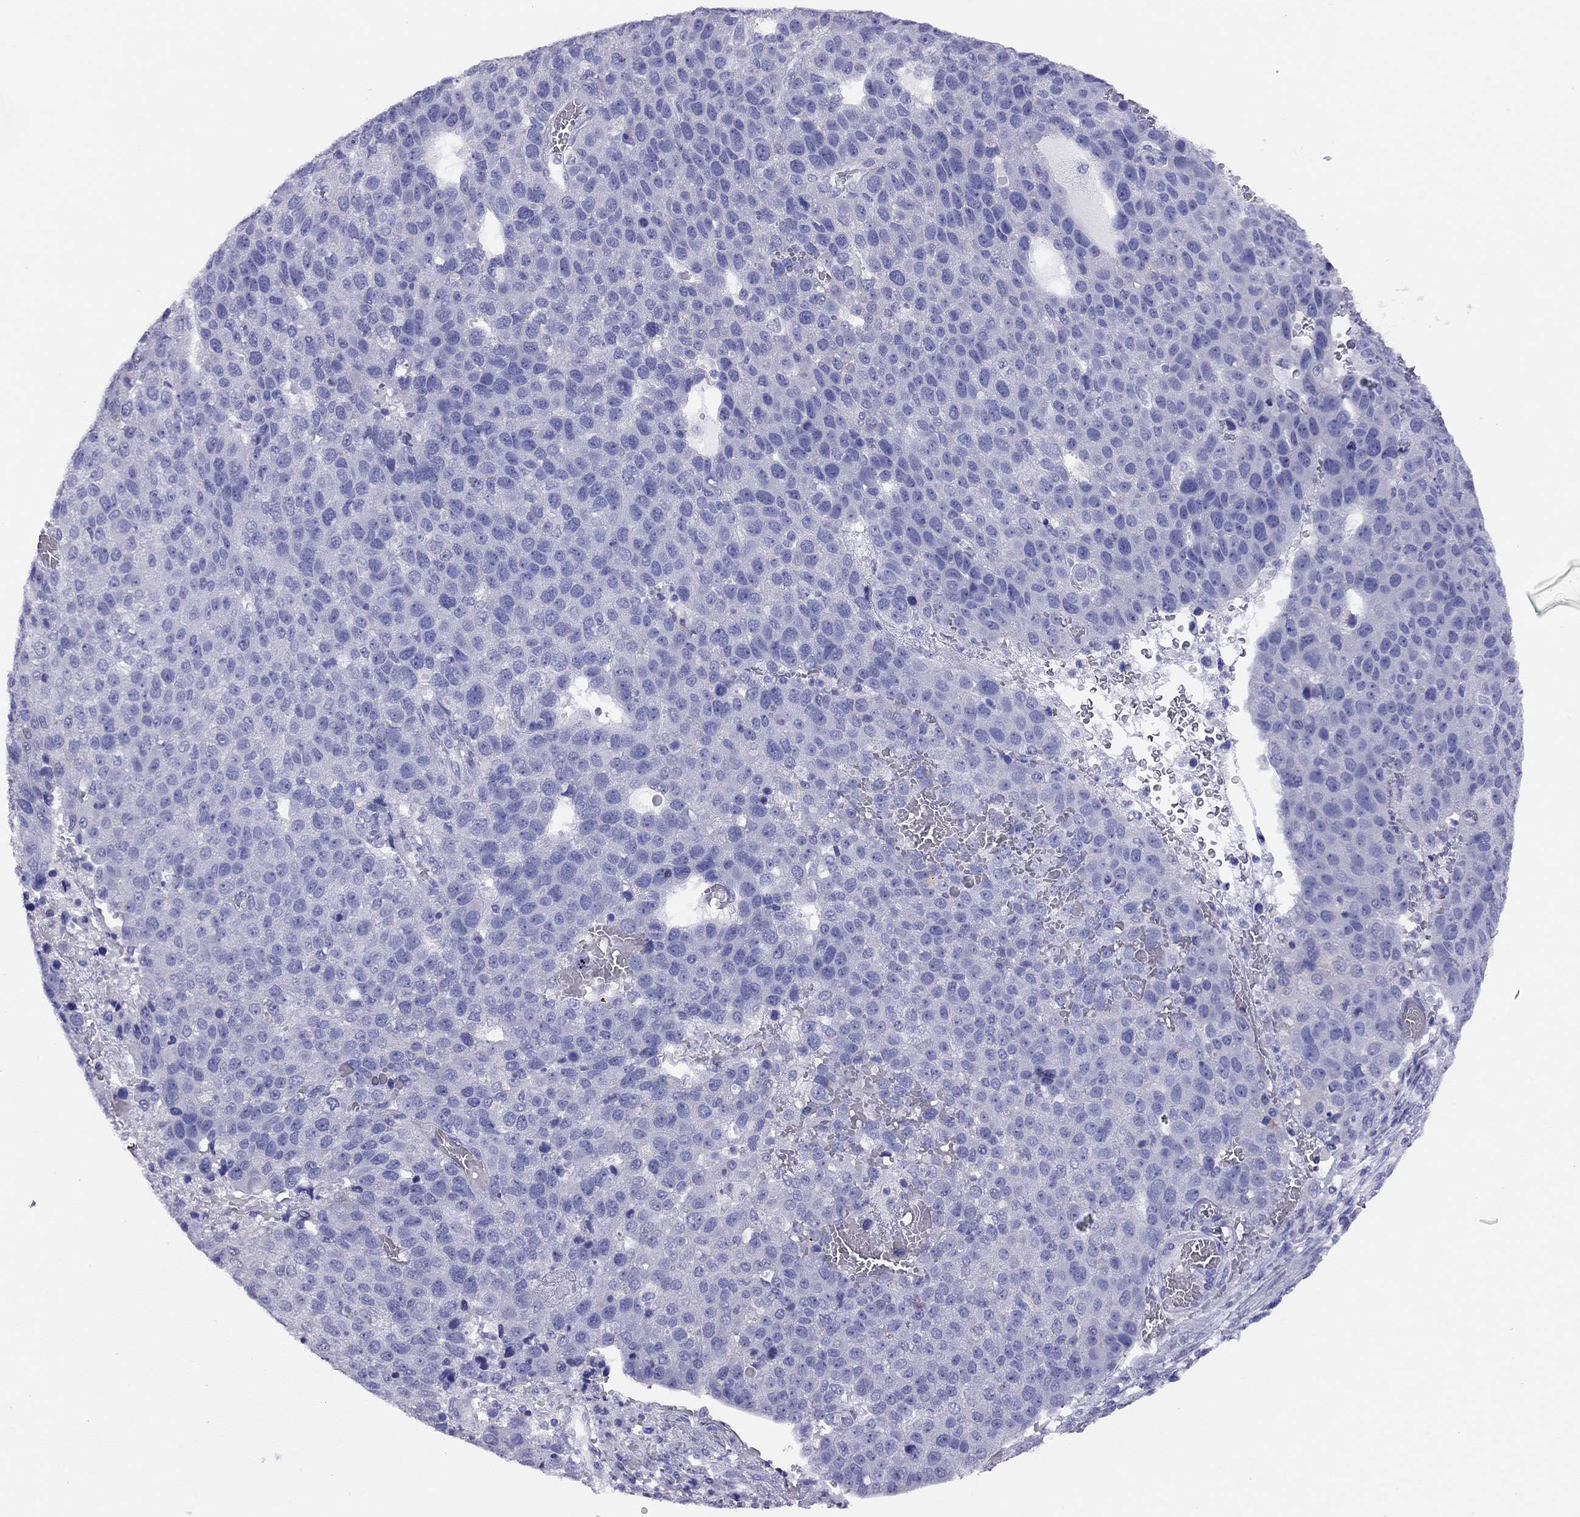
{"staining": {"intensity": "negative", "quantity": "none", "location": "none"}, "tissue": "pancreatic cancer", "cell_type": "Tumor cells", "image_type": "cancer", "snomed": [{"axis": "morphology", "description": "Adenocarcinoma, NOS"}, {"axis": "topography", "description": "Pancreas"}], "caption": "Immunohistochemical staining of pancreatic adenocarcinoma demonstrates no significant staining in tumor cells. (Immunohistochemistry (ihc), brightfield microscopy, high magnification).", "gene": "LRIT2", "patient": {"sex": "female", "age": 61}}